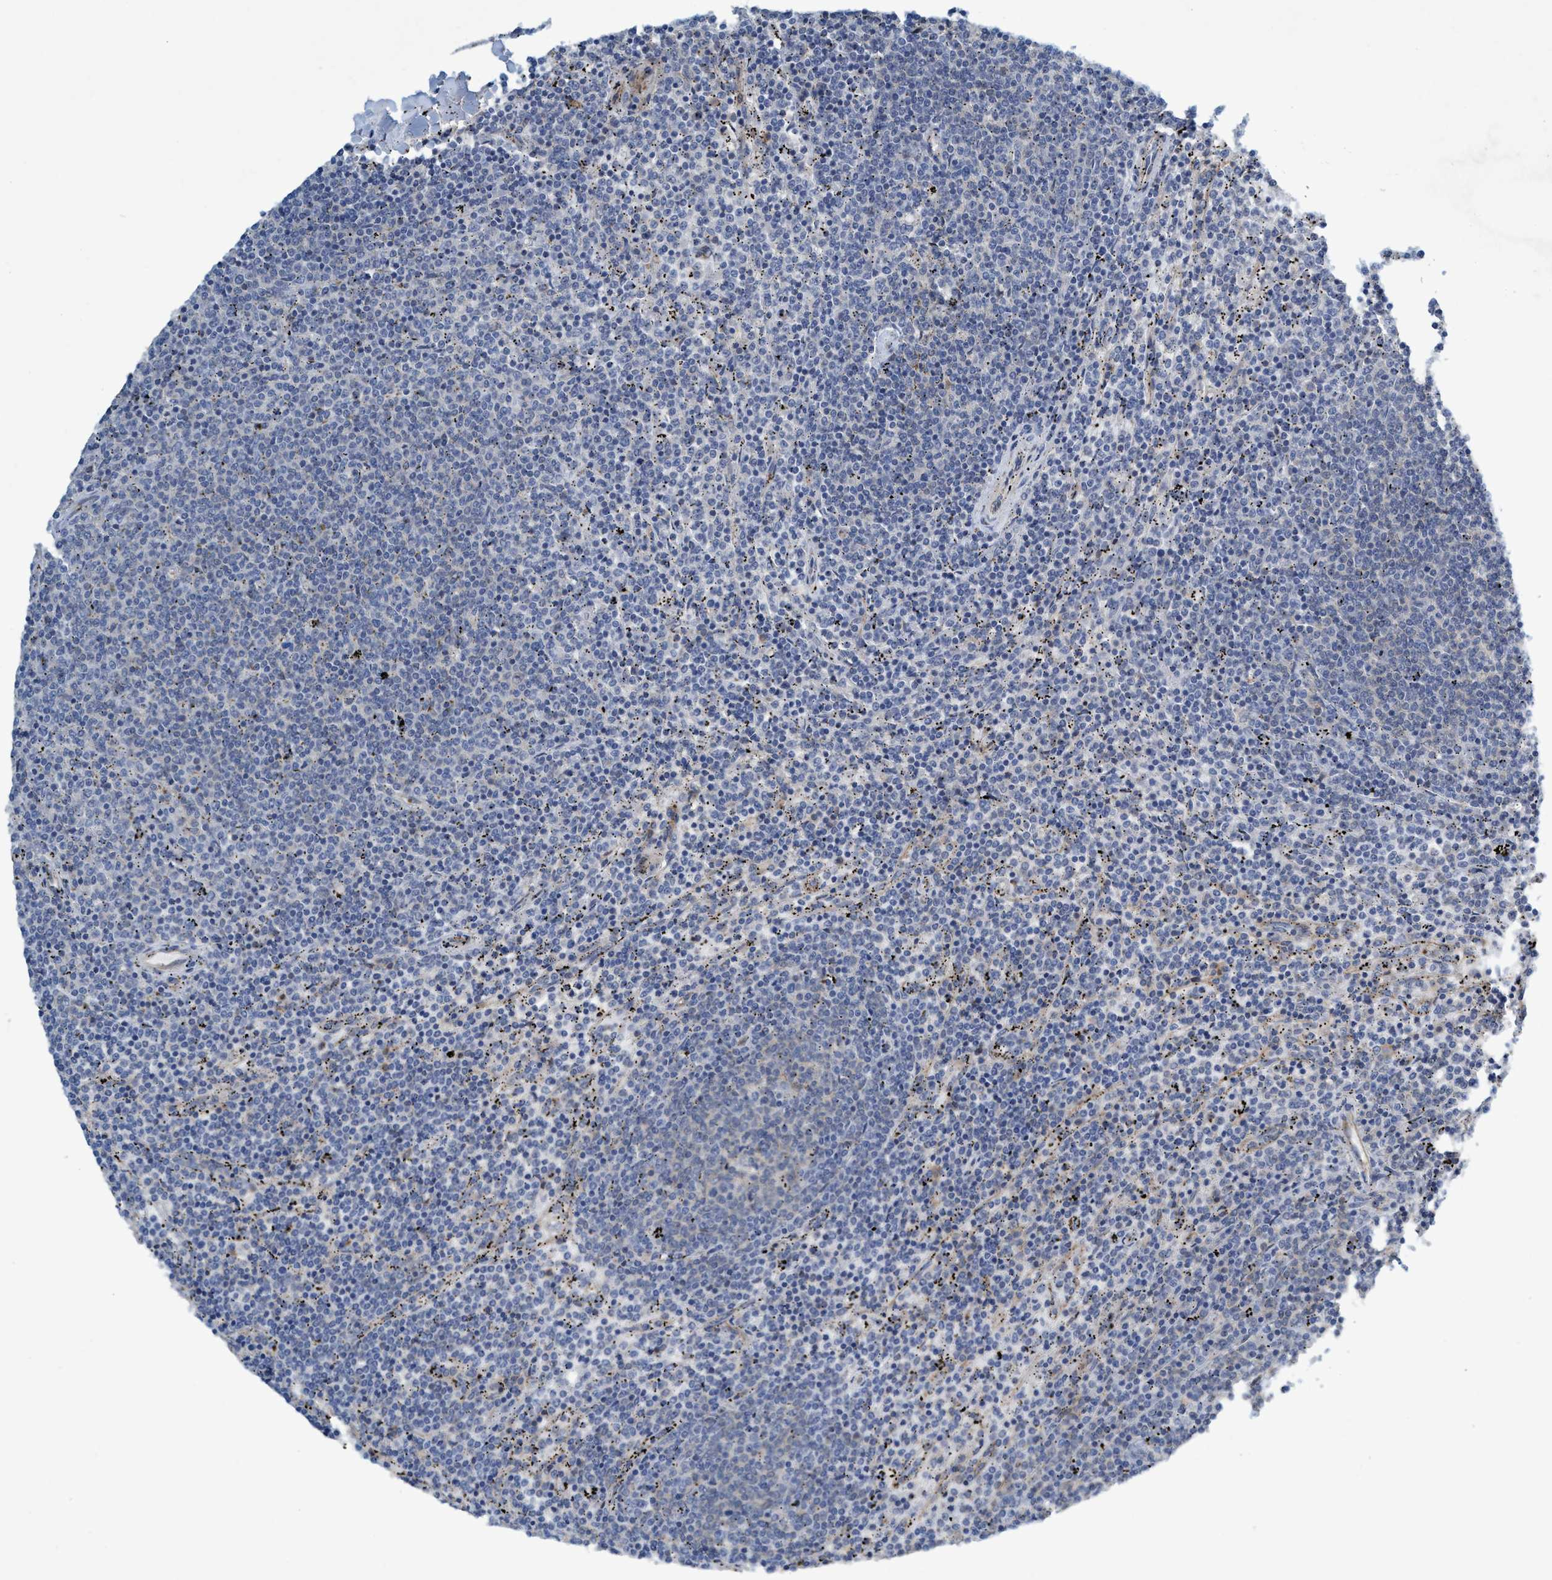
{"staining": {"intensity": "weak", "quantity": "<25%", "location": "cytoplasmic/membranous"}, "tissue": "lymphoma", "cell_type": "Tumor cells", "image_type": "cancer", "snomed": [{"axis": "morphology", "description": "Malignant lymphoma, non-Hodgkin's type, Low grade"}, {"axis": "topography", "description": "Spleen"}], "caption": "DAB immunohistochemical staining of lymphoma demonstrates no significant staining in tumor cells. The staining was performed using DAB (3,3'-diaminobenzidine) to visualize the protein expression in brown, while the nuclei were stained in blue with hematoxylin (Magnification: 20x).", "gene": "TRIM65", "patient": {"sex": "female", "age": 50}}